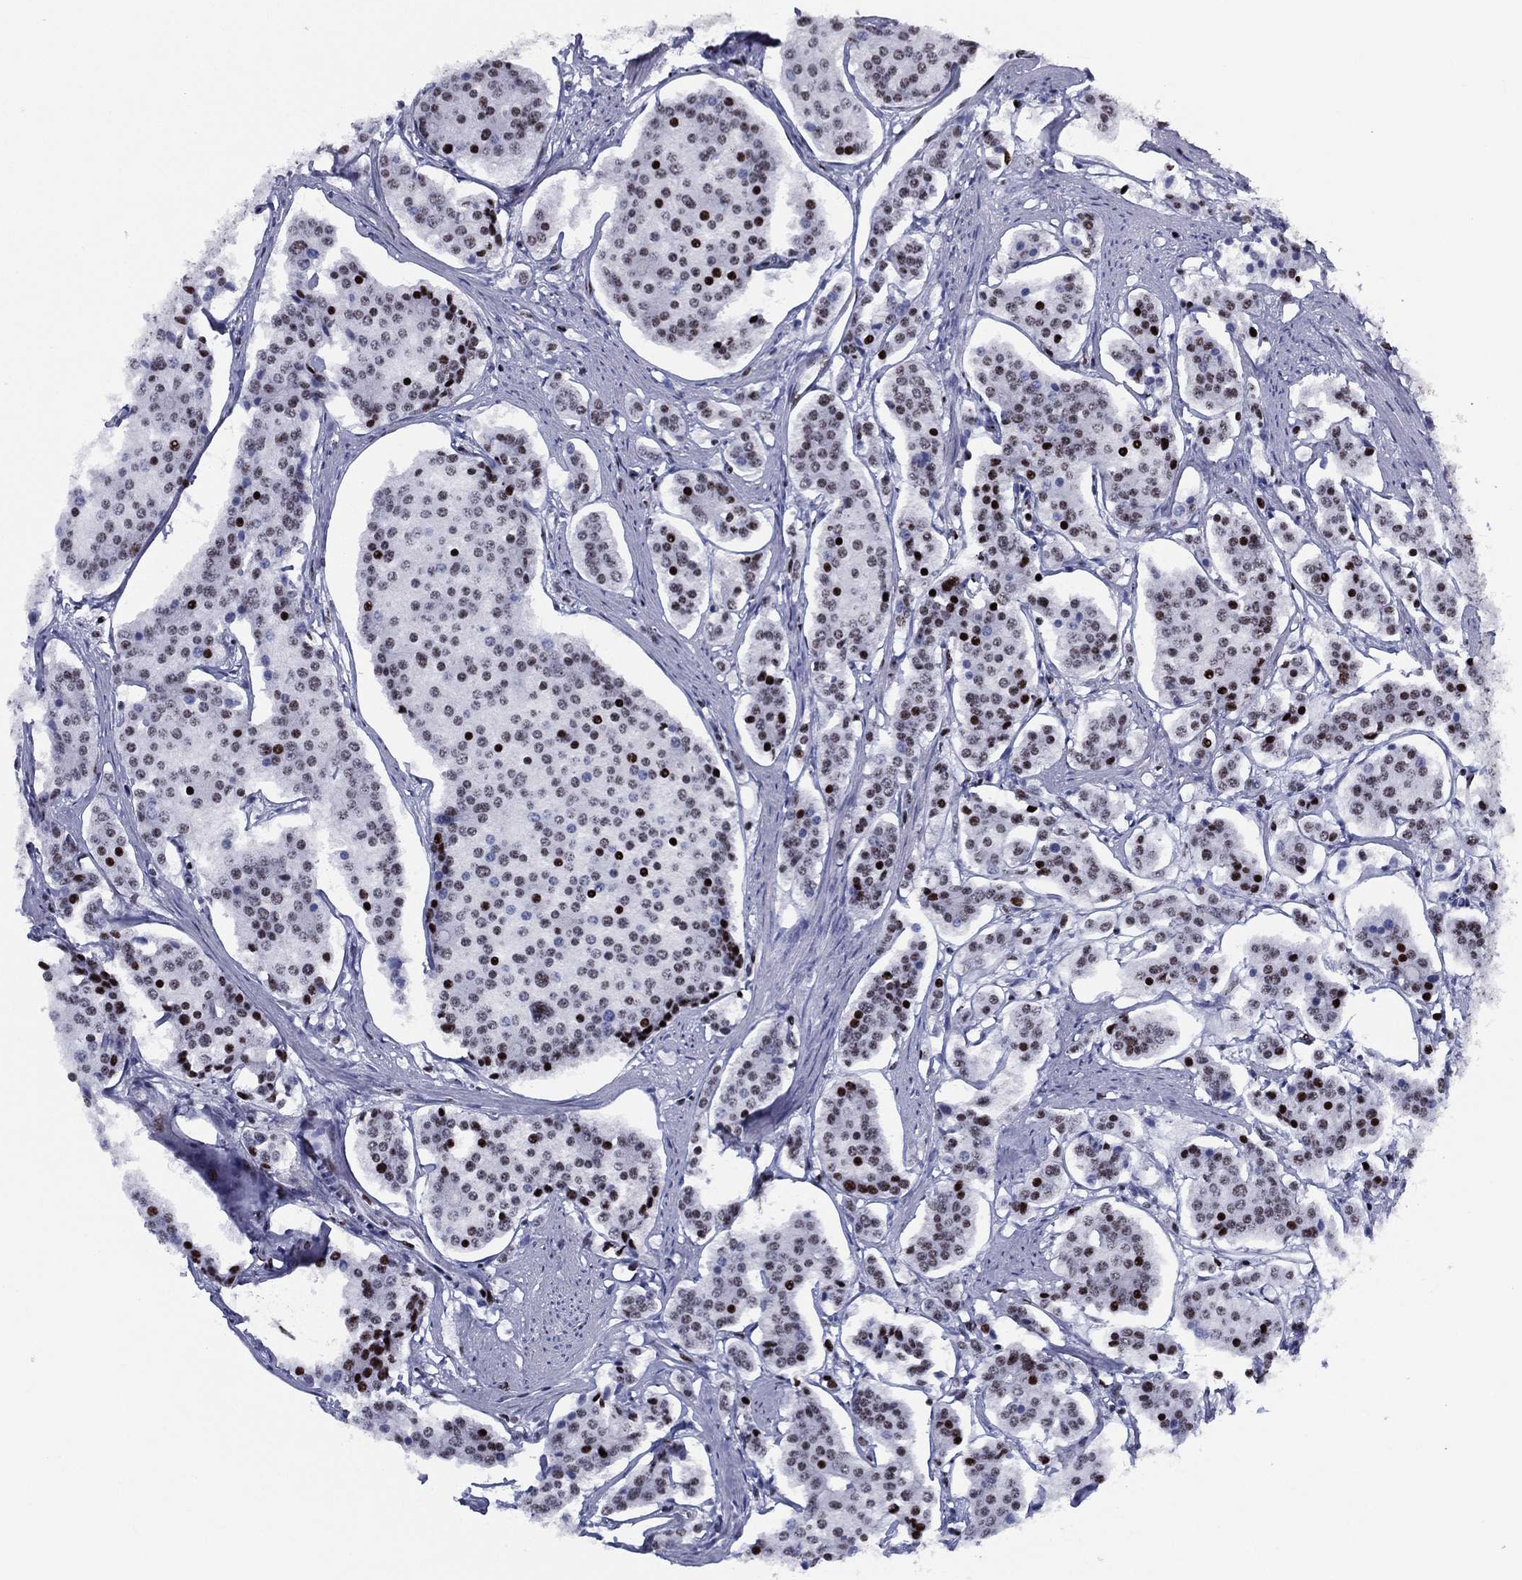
{"staining": {"intensity": "strong", "quantity": "<25%", "location": "nuclear"}, "tissue": "carcinoid", "cell_type": "Tumor cells", "image_type": "cancer", "snomed": [{"axis": "morphology", "description": "Carcinoid, malignant, NOS"}, {"axis": "topography", "description": "Small intestine"}], "caption": "Malignant carcinoid was stained to show a protein in brown. There is medium levels of strong nuclear expression in about <25% of tumor cells.", "gene": "CYB561D2", "patient": {"sex": "female", "age": 65}}